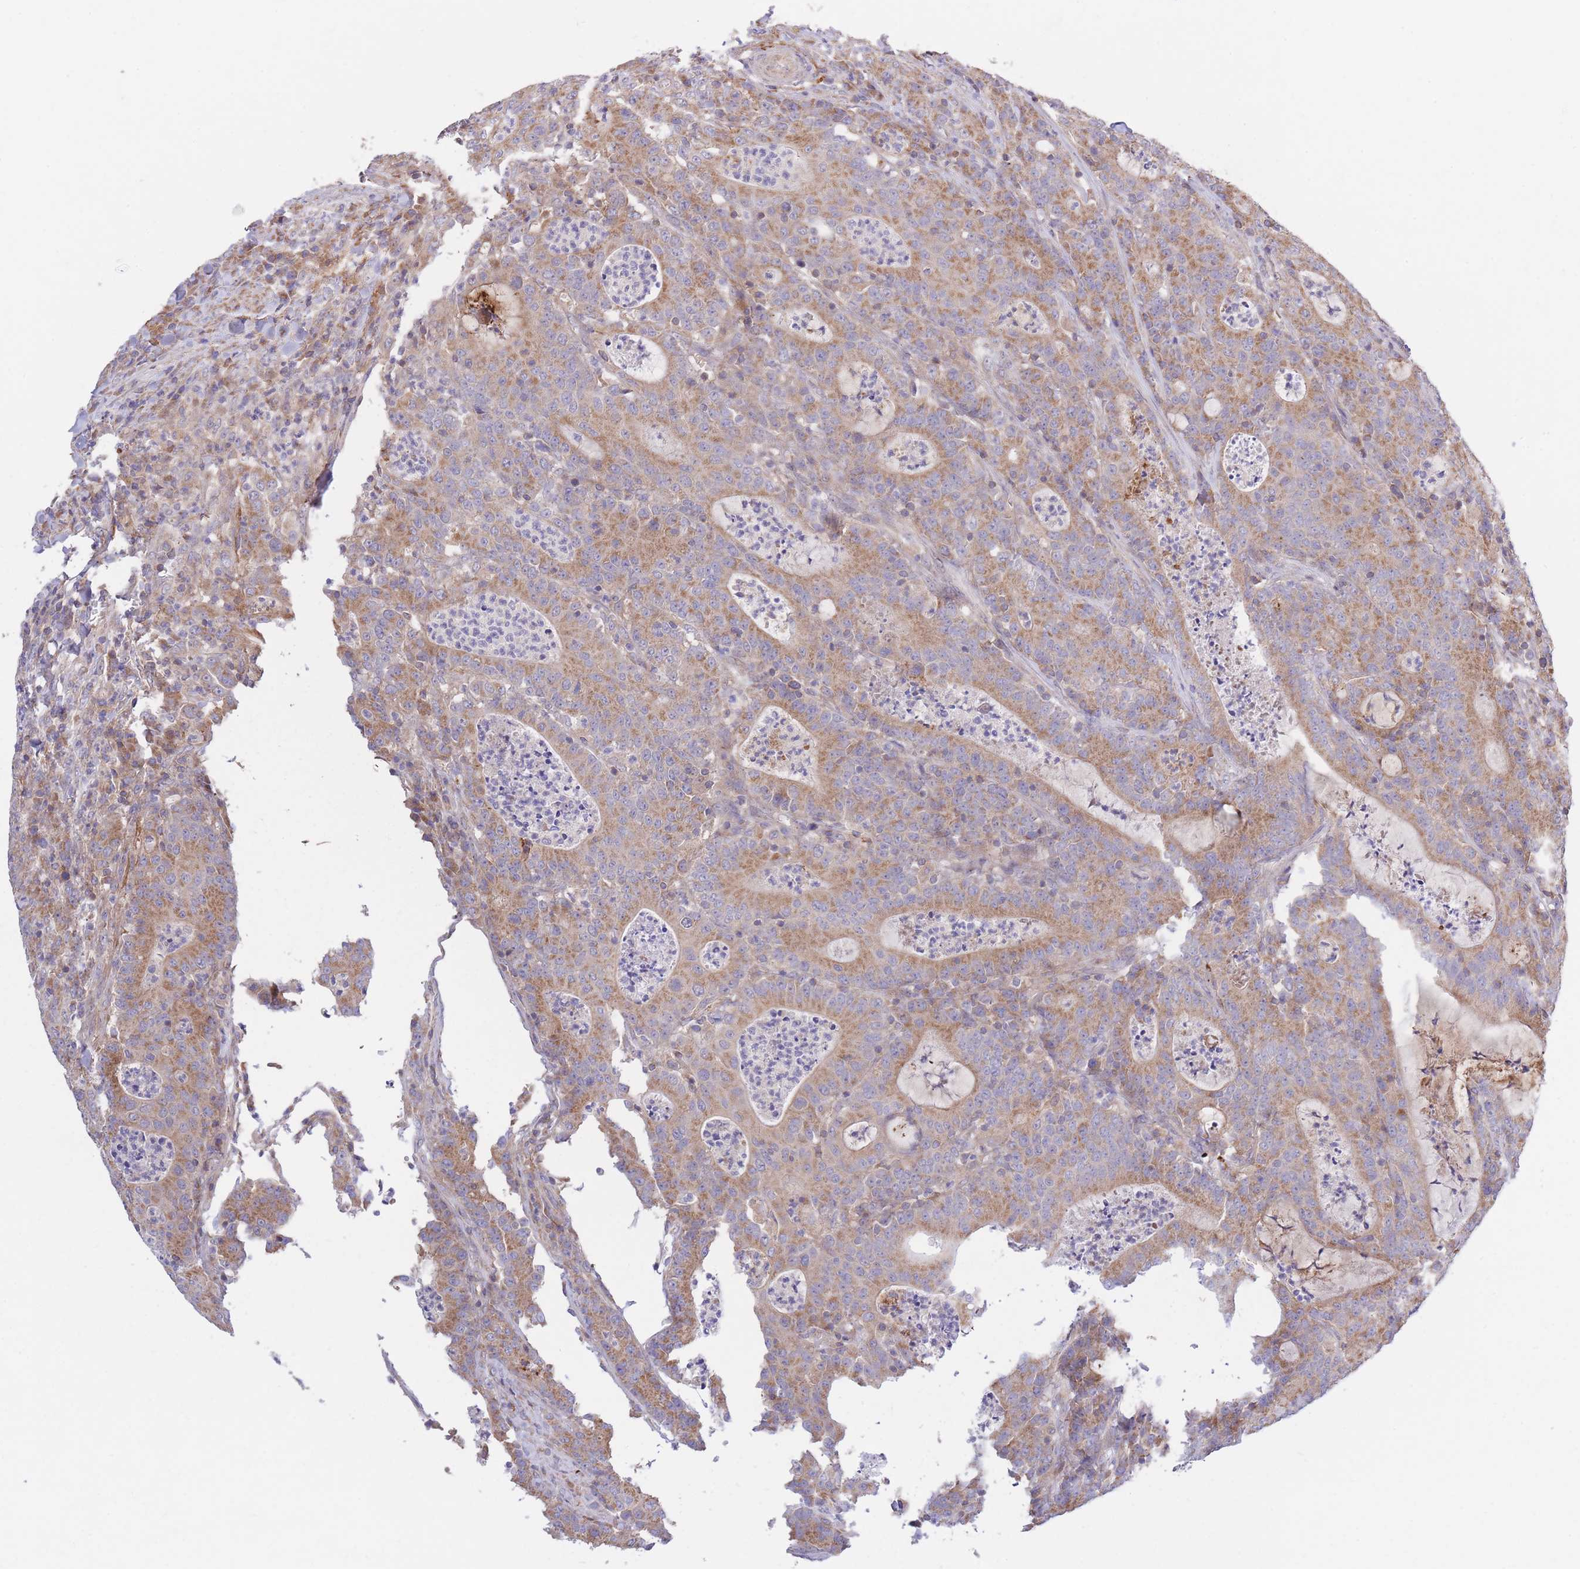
{"staining": {"intensity": "moderate", "quantity": ">75%", "location": "cytoplasmic/membranous"}, "tissue": "colorectal cancer", "cell_type": "Tumor cells", "image_type": "cancer", "snomed": [{"axis": "morphology", "description": "Adenocarcinoma, NOS"}, {"axis": "topography", "description": "Colon"}], "caption": "A photomicrograph of colorectal cancer stained for a protein reveals moderate cytoplasmic/membranous brown staining in tumor cells.", "gene": "ATP13A2", "patient": {"sex": "male", "age": 83}}